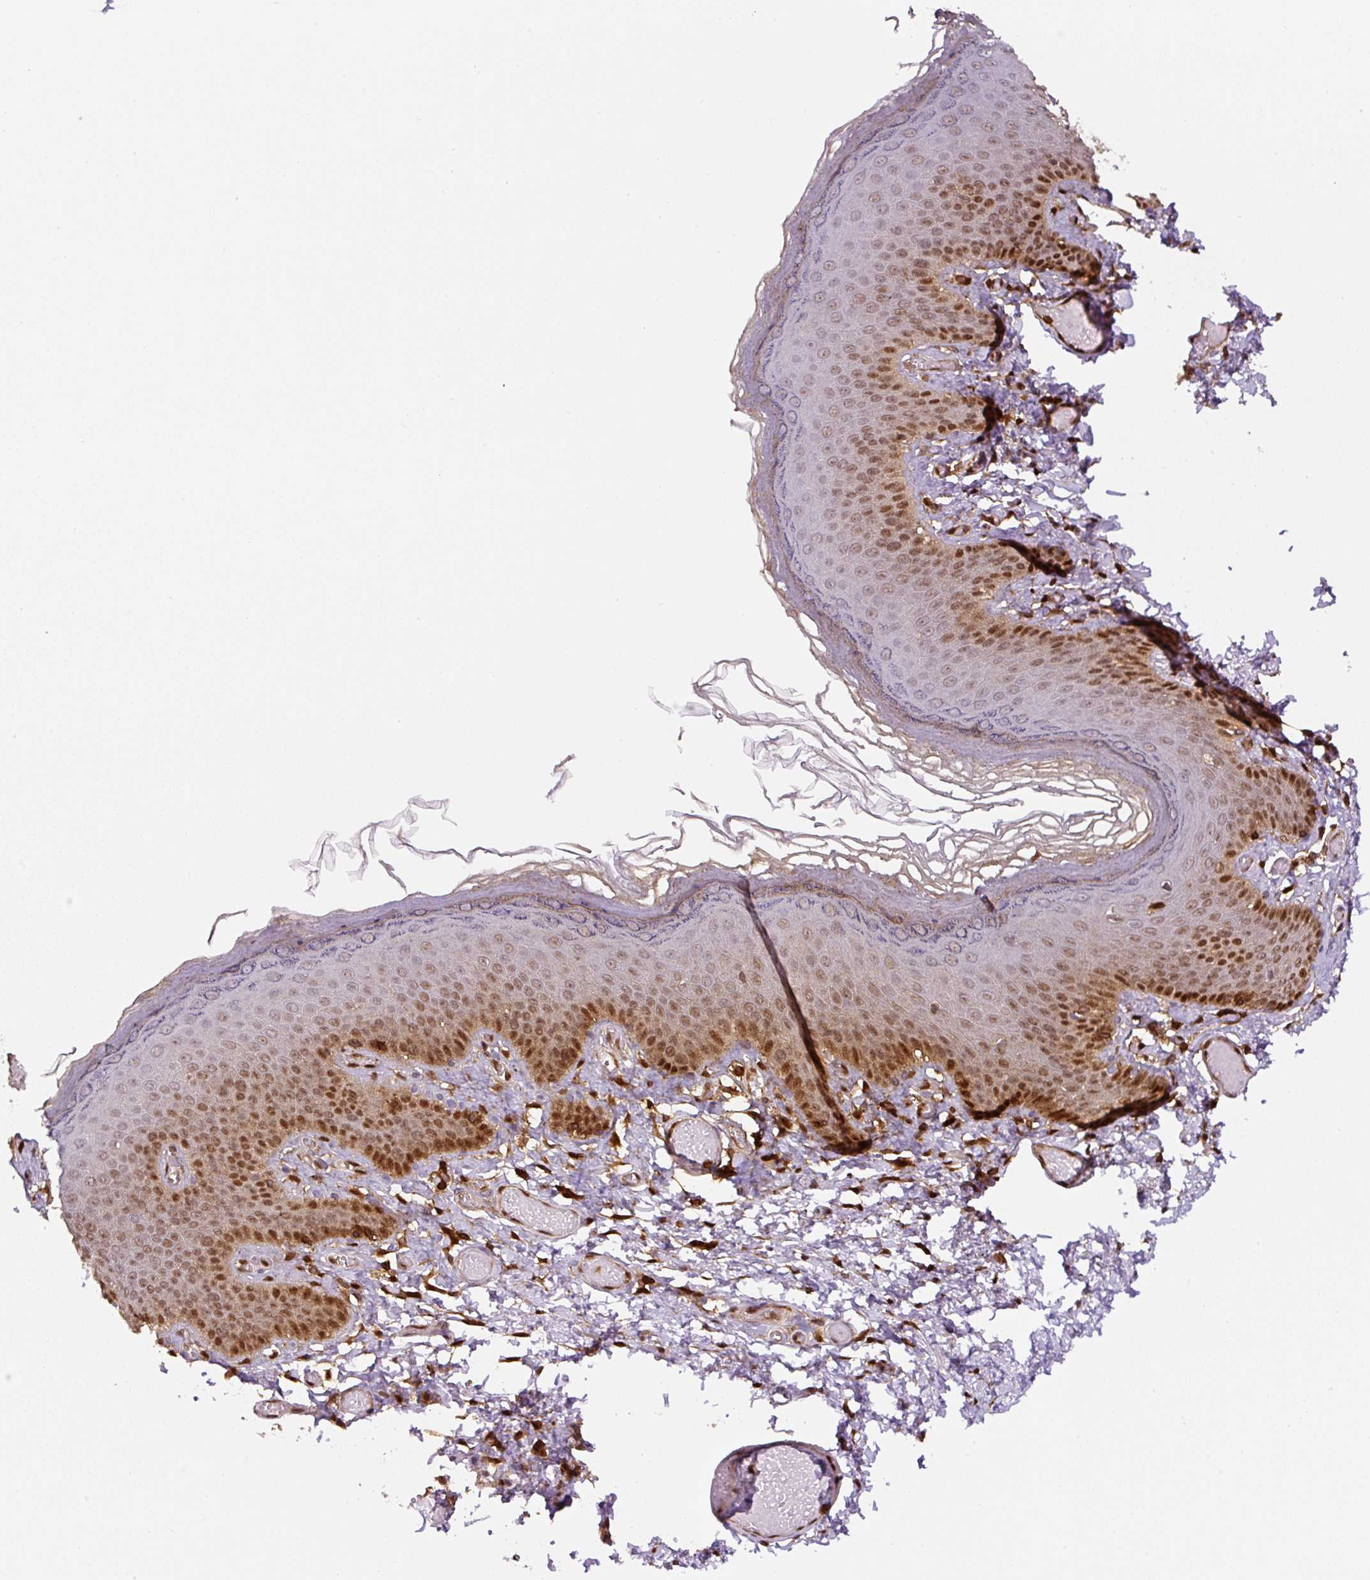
{"staining": {"intensity": "moderate", "quantity": "25%-75%", "location": "cytoplasmic/membranous,nuclear"}, "tissue": "skin", "cell_type": "Epidermal cells", "image_type": "normal", "snomed": [{"axis": "morphology", "description": "Normal tissue, NOS"}, {"axis": "topography", "description": "Anal"}], "caption": "High-power microscopy captured an immunohistochemistry (IHC) image of unremarkable skin, revealing moderate cytoplasmic/membranous,nuclear expression in about 25%-75% of epidermal cells.", "gene": "ANXA1", "patient": {"sex": "female", "age": 40}}